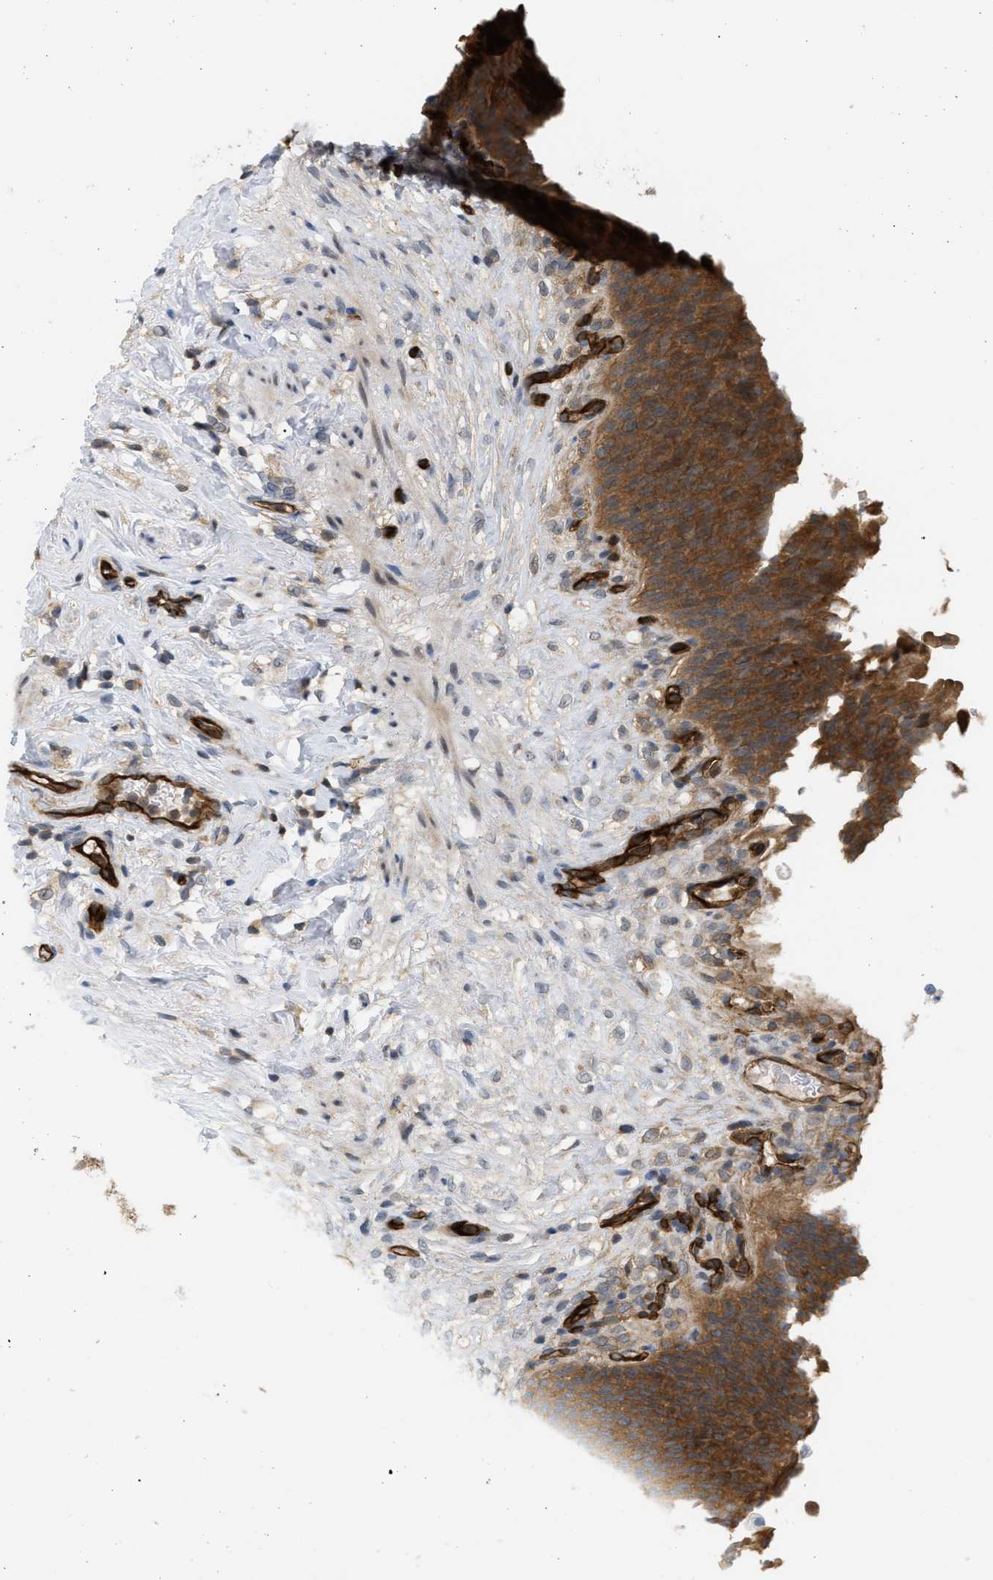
{"staining": {"intensity": "strong", "quantity": ">75%", "location": "cytoplasmic/membranous"}, "tissue": "urinary bladder", "cell_type": "Urothelial cells", "image_type": "normal", "snomed": [{"axis": "morphology", "description": "Normal tissue, NOS"}, {"axis": "topography", "description": "Urinary bladder"}], "caption": "This is a photomicrograph of immunohistochemistry (IHC) staining of normal urinary bladder, which shows strong positivity in the cytoplasmic/membranous of urothelial cells.", "gene": "PALMD", "patient": {"sex": "female", "age": 79}}